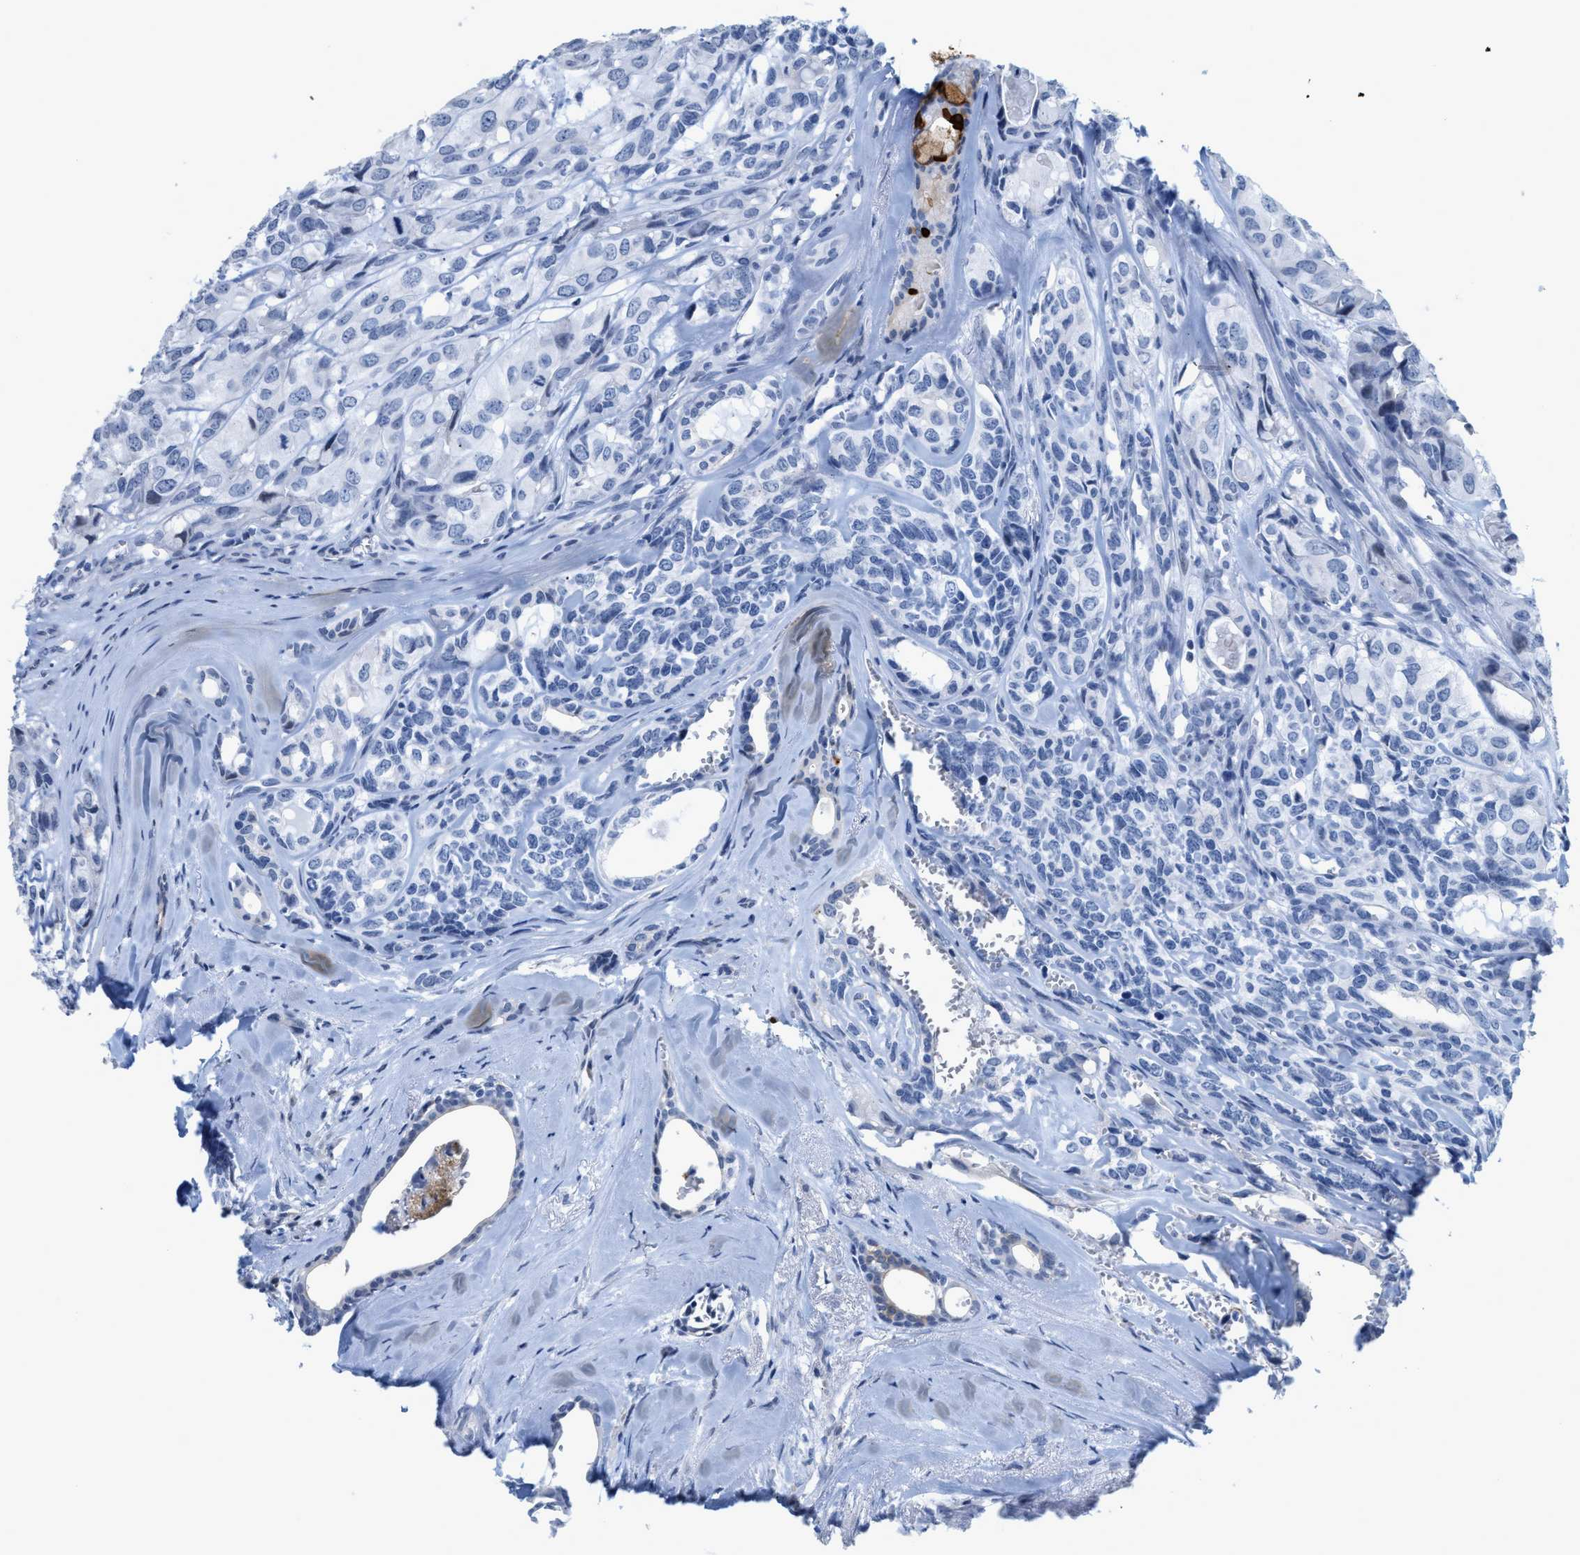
{"staining": {"intensity": "negative", "quantity": "none", "location": "none"}, "tissue": "head and neck cancer", "cell_type": "Tumor cells", "image_type": "cancer", "snomed": [{"axis": "morphology", "description": "Adenocarcinoma, NOS"}, {"axis": "topography", "description": "Salivary gland, NOS"}, {"axis": "topography", "description": "Head-Neck"}], "caption": "High power microscopy photomicrograph of an immunohistochemistry photomicrograph of head and neck cancer, revealing no significant staining in tumor cells.", "gene": "CRYM", "patient": {"sex": "female", "age": 76}}